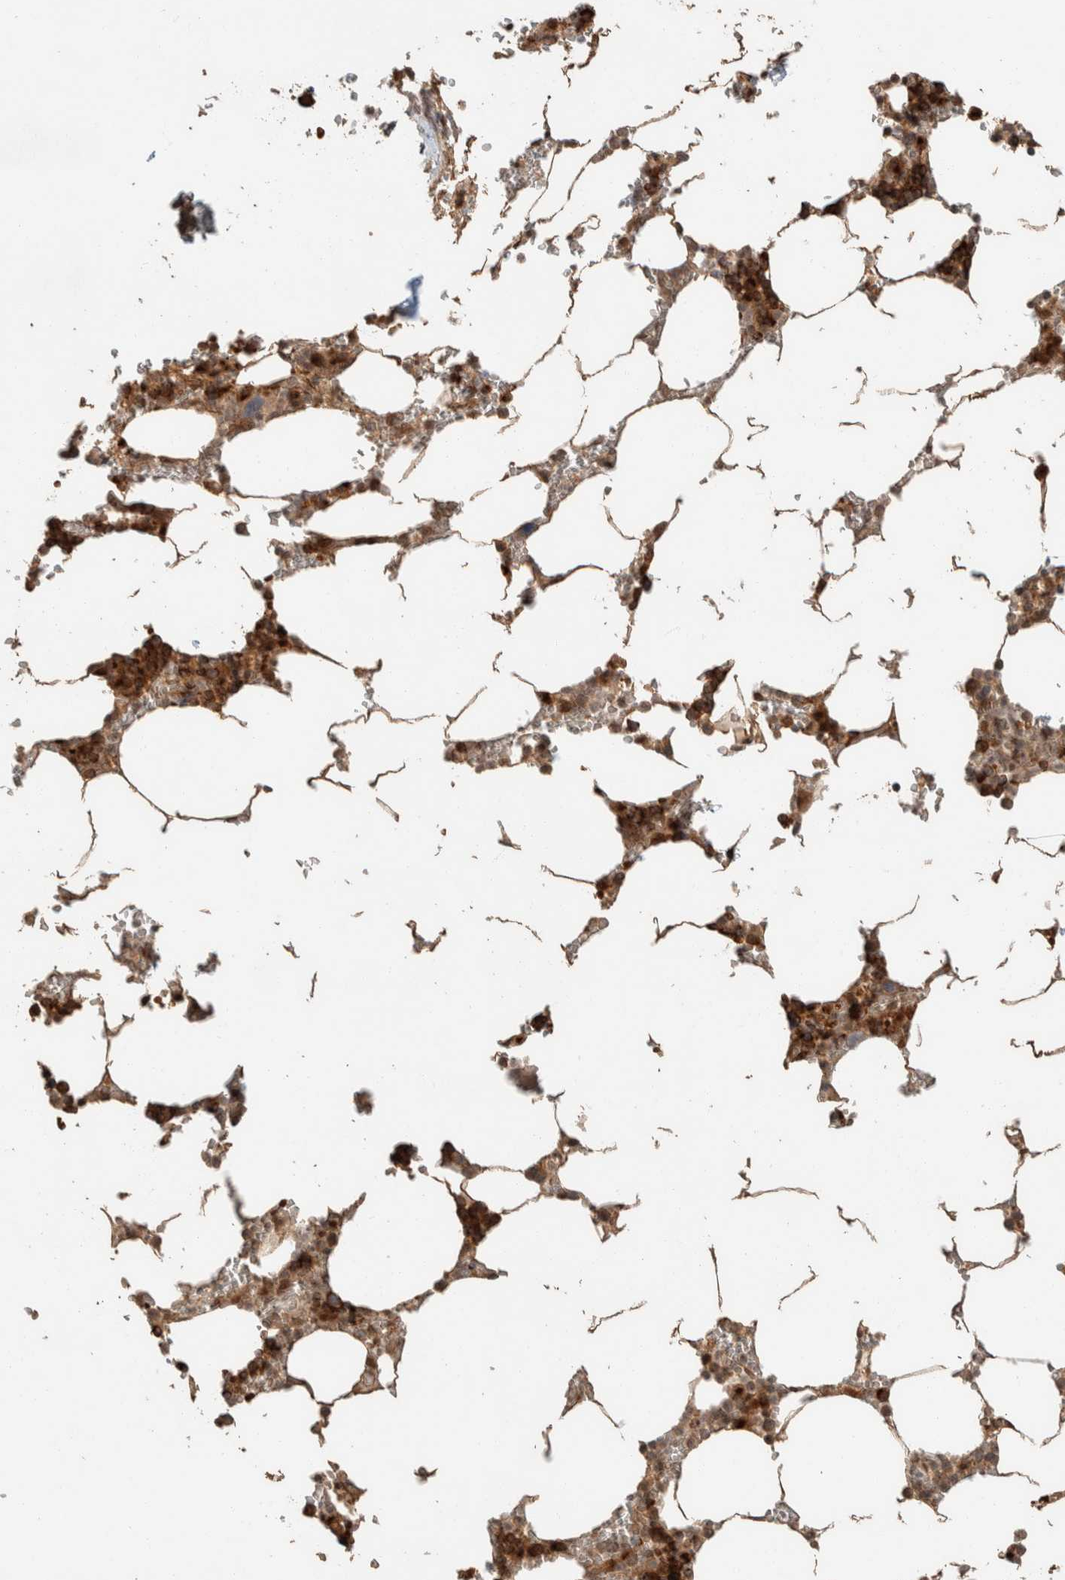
{"staining": {"intensity": "strong", "quantity": ">75%", "location": "cytoplasmic/membranous"}, "tissue": "bone marrow", "cell_type": "Hematopoietic cells", "image_type": "normal", "snomed": [{"axis": "morphology", "description": "Normal tissue, NOS"}, {"axis": "topography", "description": "Bone marrow"}], "caption": "A high amount of strong cytoplasmic/membranous staining is present in approximately >75% of hematopoietic cells in benign bone marrow. The staining was performed using DAB to visualize the protein expression in brown, while the nuclei were stained in blue with hematoxylin (Magnification: 20x).", "gene": "ZBTB2", "patient": {"sex": "male", "age": 70}}